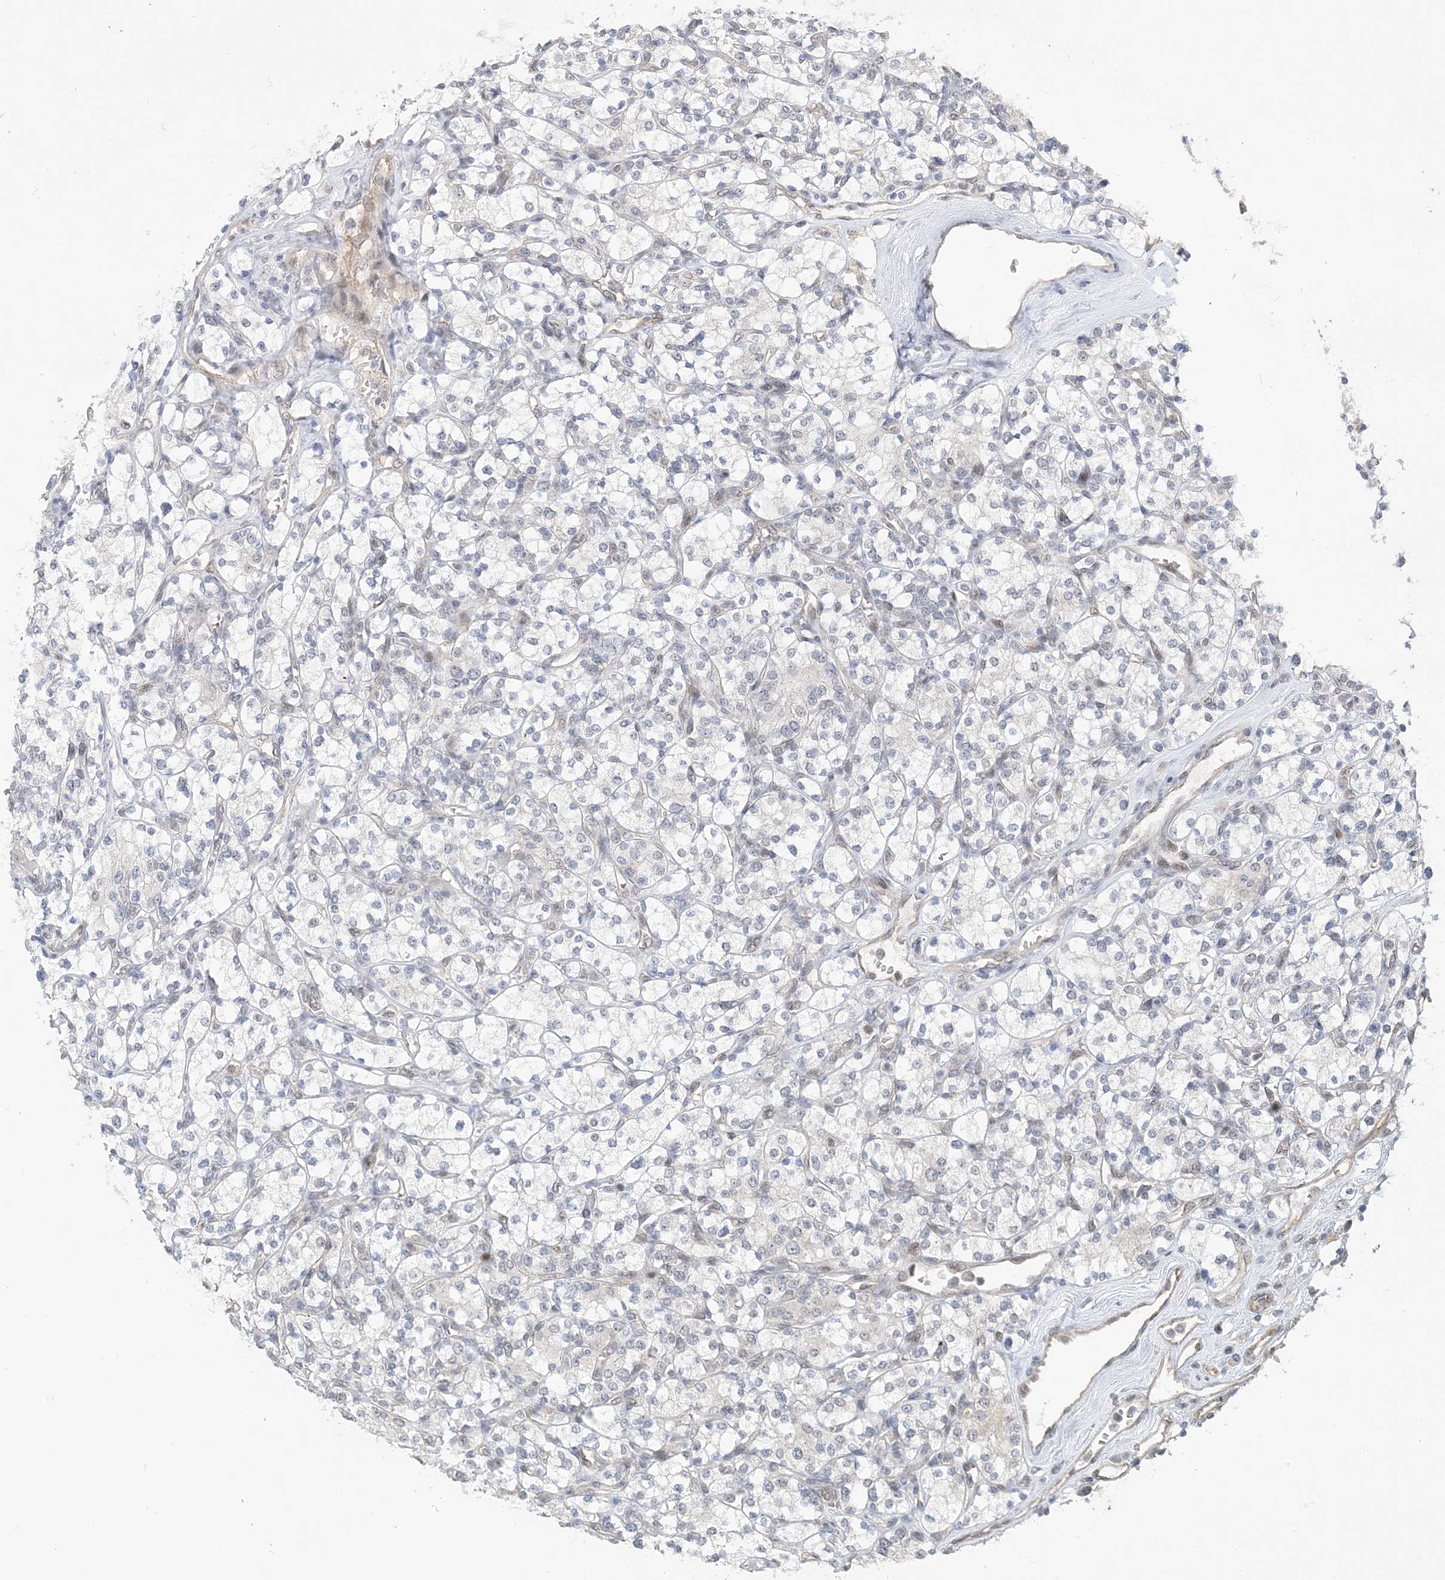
{"staining": {"intensity": "negative", "quantity": "none", "location": "none"}, "tissue": "renal cancer", "cell_type": "Tumor cells", "image_type": "cancer", "snomed": [{"axis": "morphology", "description": "Adenocarcinoma, NOS"}, {"axis": "topography", "description": "Kidney"}], "caption": "There is no significant staining in tumor cells of renal cancer (adenocarcinoma).", "gene": "WAC", "patient": {"sex": "male", "age": 77}}